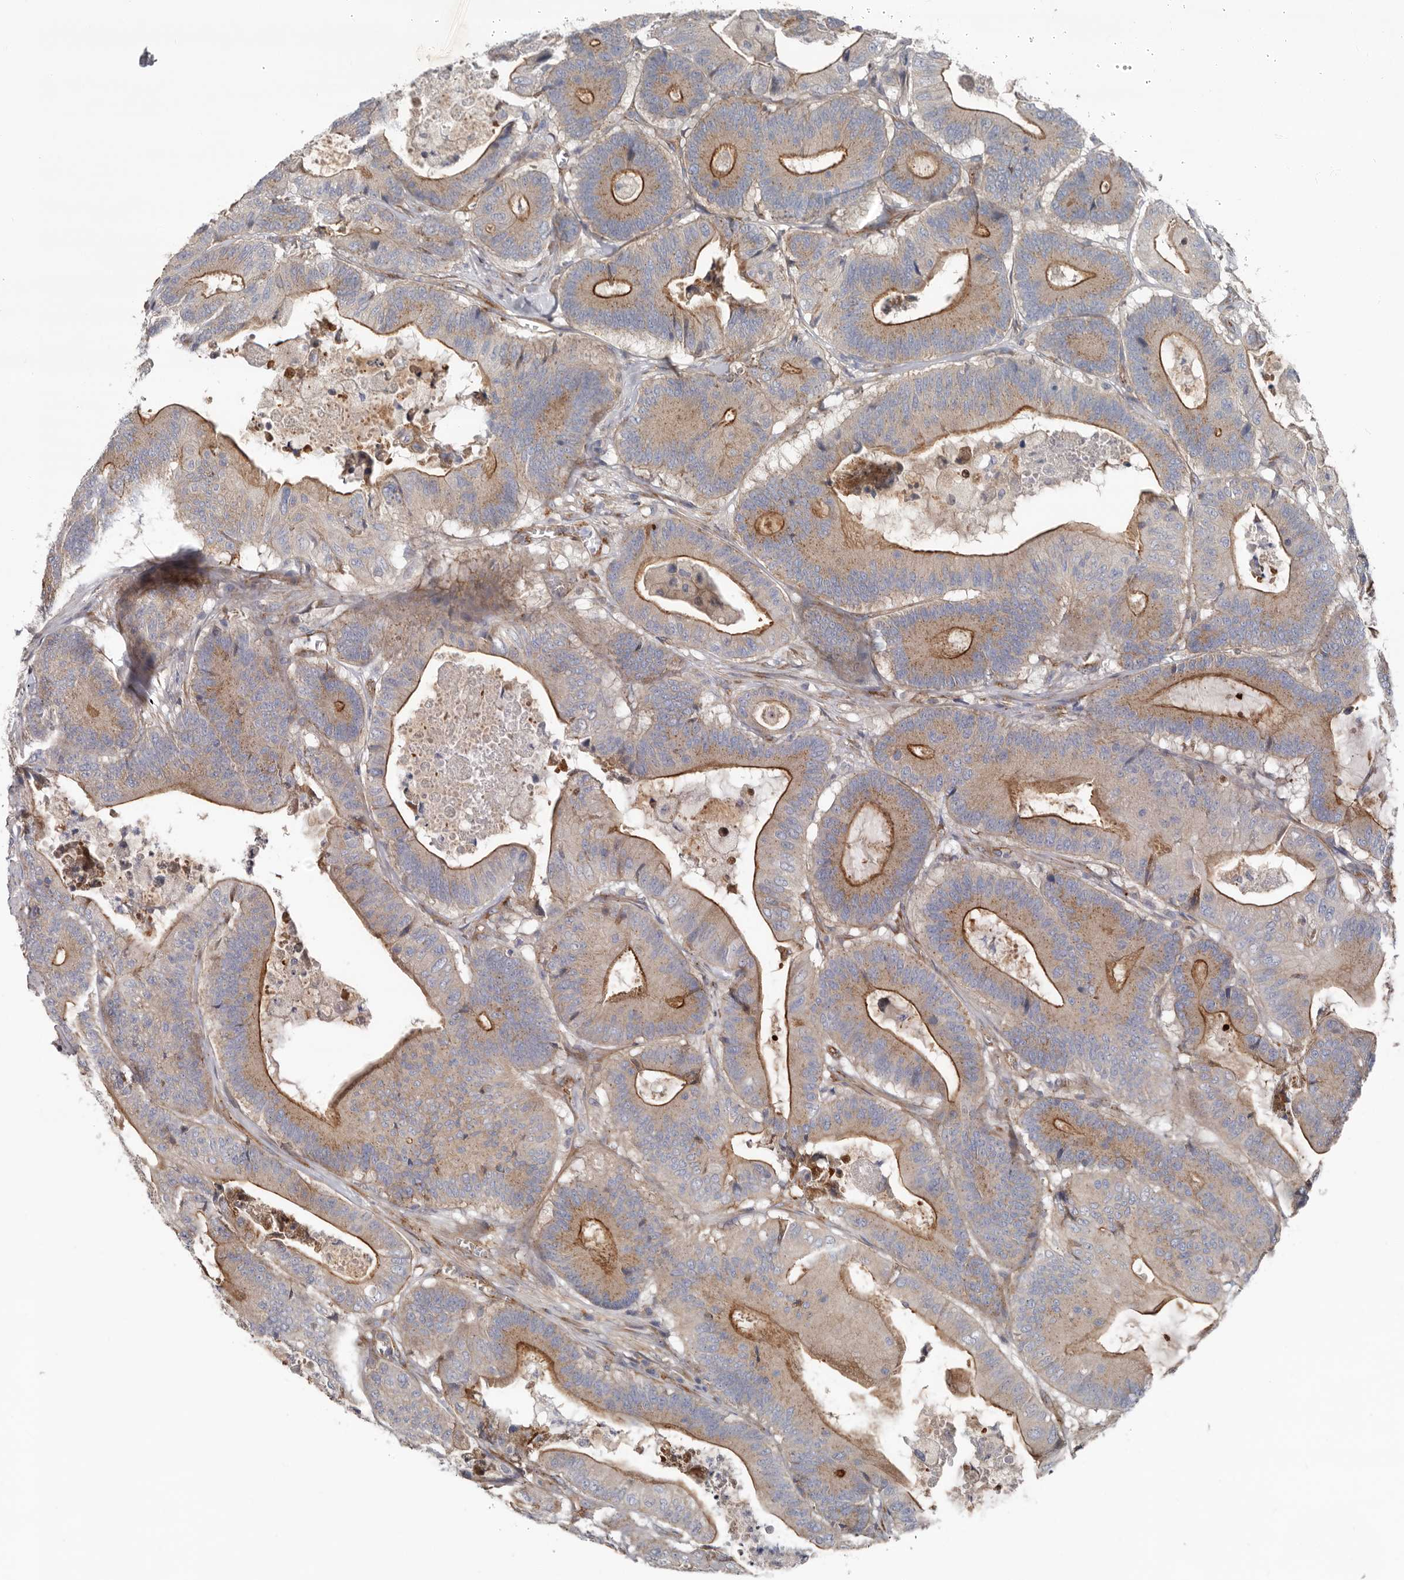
{"staining": {"intensity": "moderate", "quantity": ">75%", "location": "cytoplasmic/membranous"}, "tissue": "colorectal cancer", "cell_type": "Tumor cells", "image_type": "cancer", "snomed": [{"axis": "morphology", "description": "Adenocarcinoma, NOS"}, {"axis": "topography", "description": "Colon"}], "caption": "Immunohistochemistry histopathology image of neoplastic tissue: human colorectal cancer (adenocarcinoma) stained using immunohistochemistry (IHC) displays medium levels of moderate protein expression localized specifically in the cytoplasmic/membranous of tumor cells, appearing as a cytoplasmic/membranous brown color.", "gene": "LUZP1", "patient": {"sex": "female", "age": 84}}